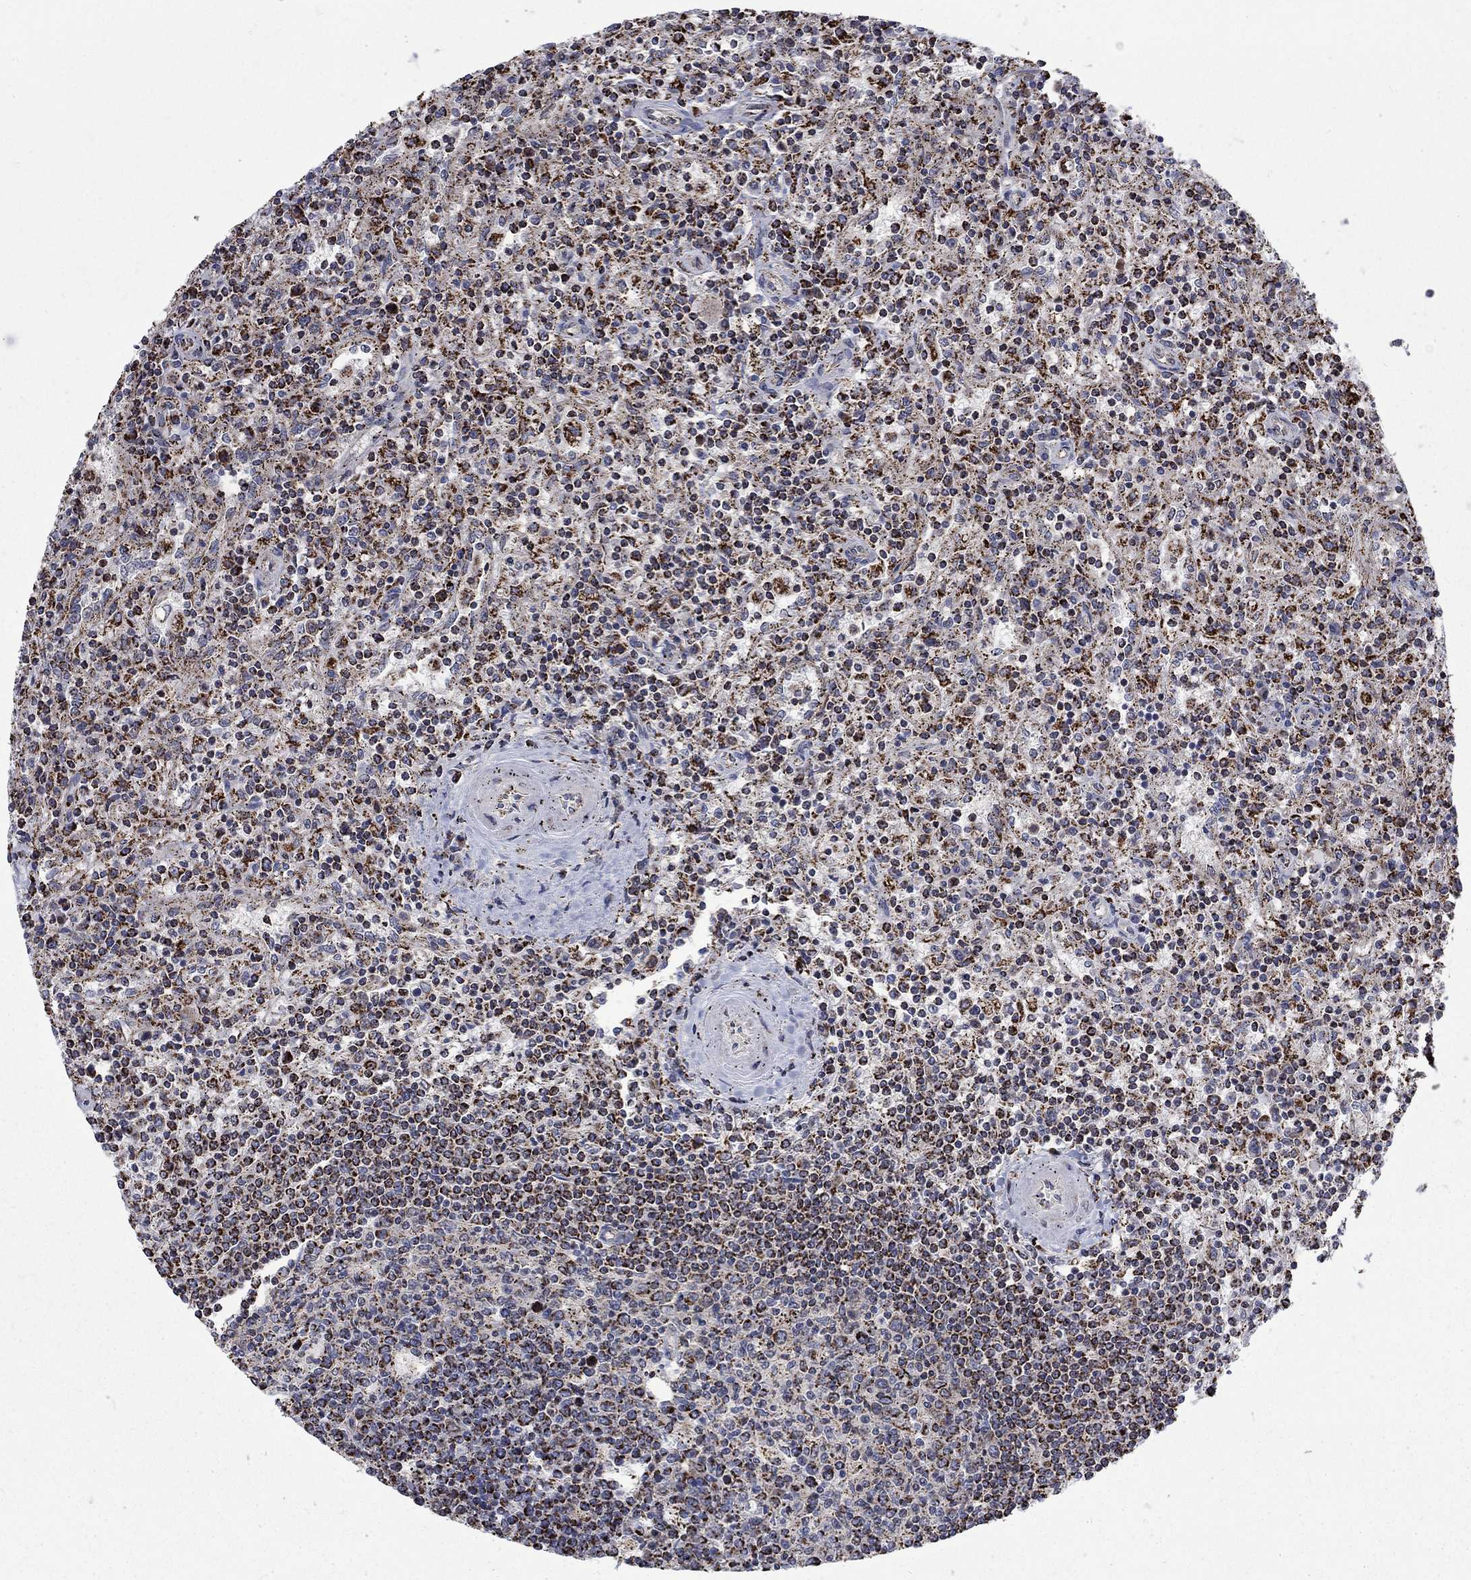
{"staining": {"intensity": "strong", "quantity": ">75%", "location": "cytoplasmic/membranous"}, "tissue": "lymphoma", "cell_type": "Tumor cells", "image_type": "cancer", "snomed": [{"axis": "morphology", "description": "Malignant lymphoma, non-Hodgkin's type, Low grade"}, {"axis": "topography", "description": "Spleen"}], "caption": "A high-resolution photomicrograph shows immunohistochemistry staining of lymphoma, which exhibits strong cytoplasmic/membranous expression in about >75% of tumor cells.", "gene": "MOAP1", "patient": {"sex": "male", "age": 62}}